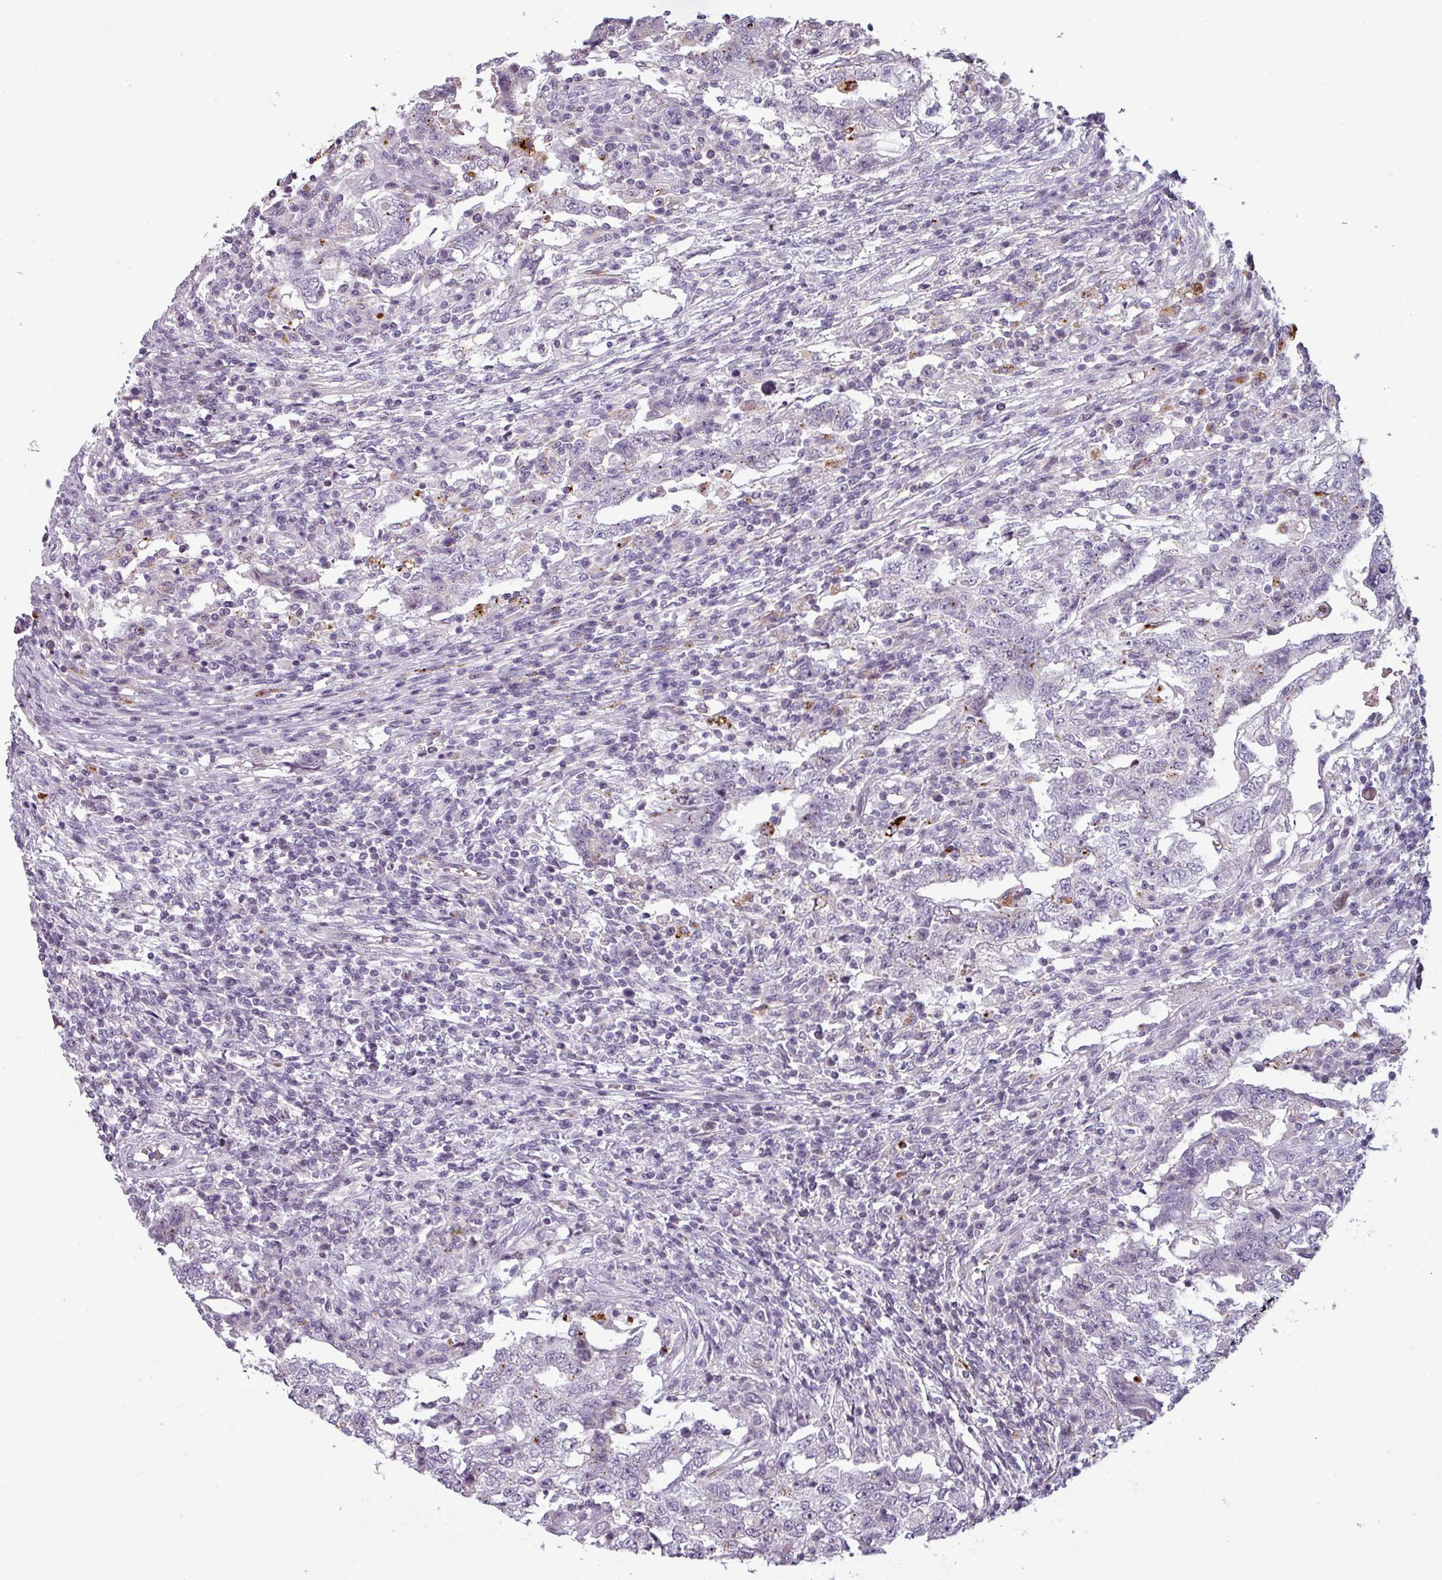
{"staining": {"intensity": "negative", "quantity": "none", "location": "none"}, "tissue": "testis cancer", "cell_type": "Tumor cells", "image_type": "cancer", "snomed": [{"axis": "morphology", "description": "Carcinoma, Embryonal, NOS"}, {"axis": "topography", "description": "Testis"}], "caption": "Tumor cells are negative for protein expression in human testis cancer (embryonal carcinoma). (DAB (3,3'-diaminobenzidine) immunohistochemistry (IHC) visualized using brightfield microscopy, high magnification).", "gene": "TMEFF1", "patient": {"sex": "male", "age": 26}}